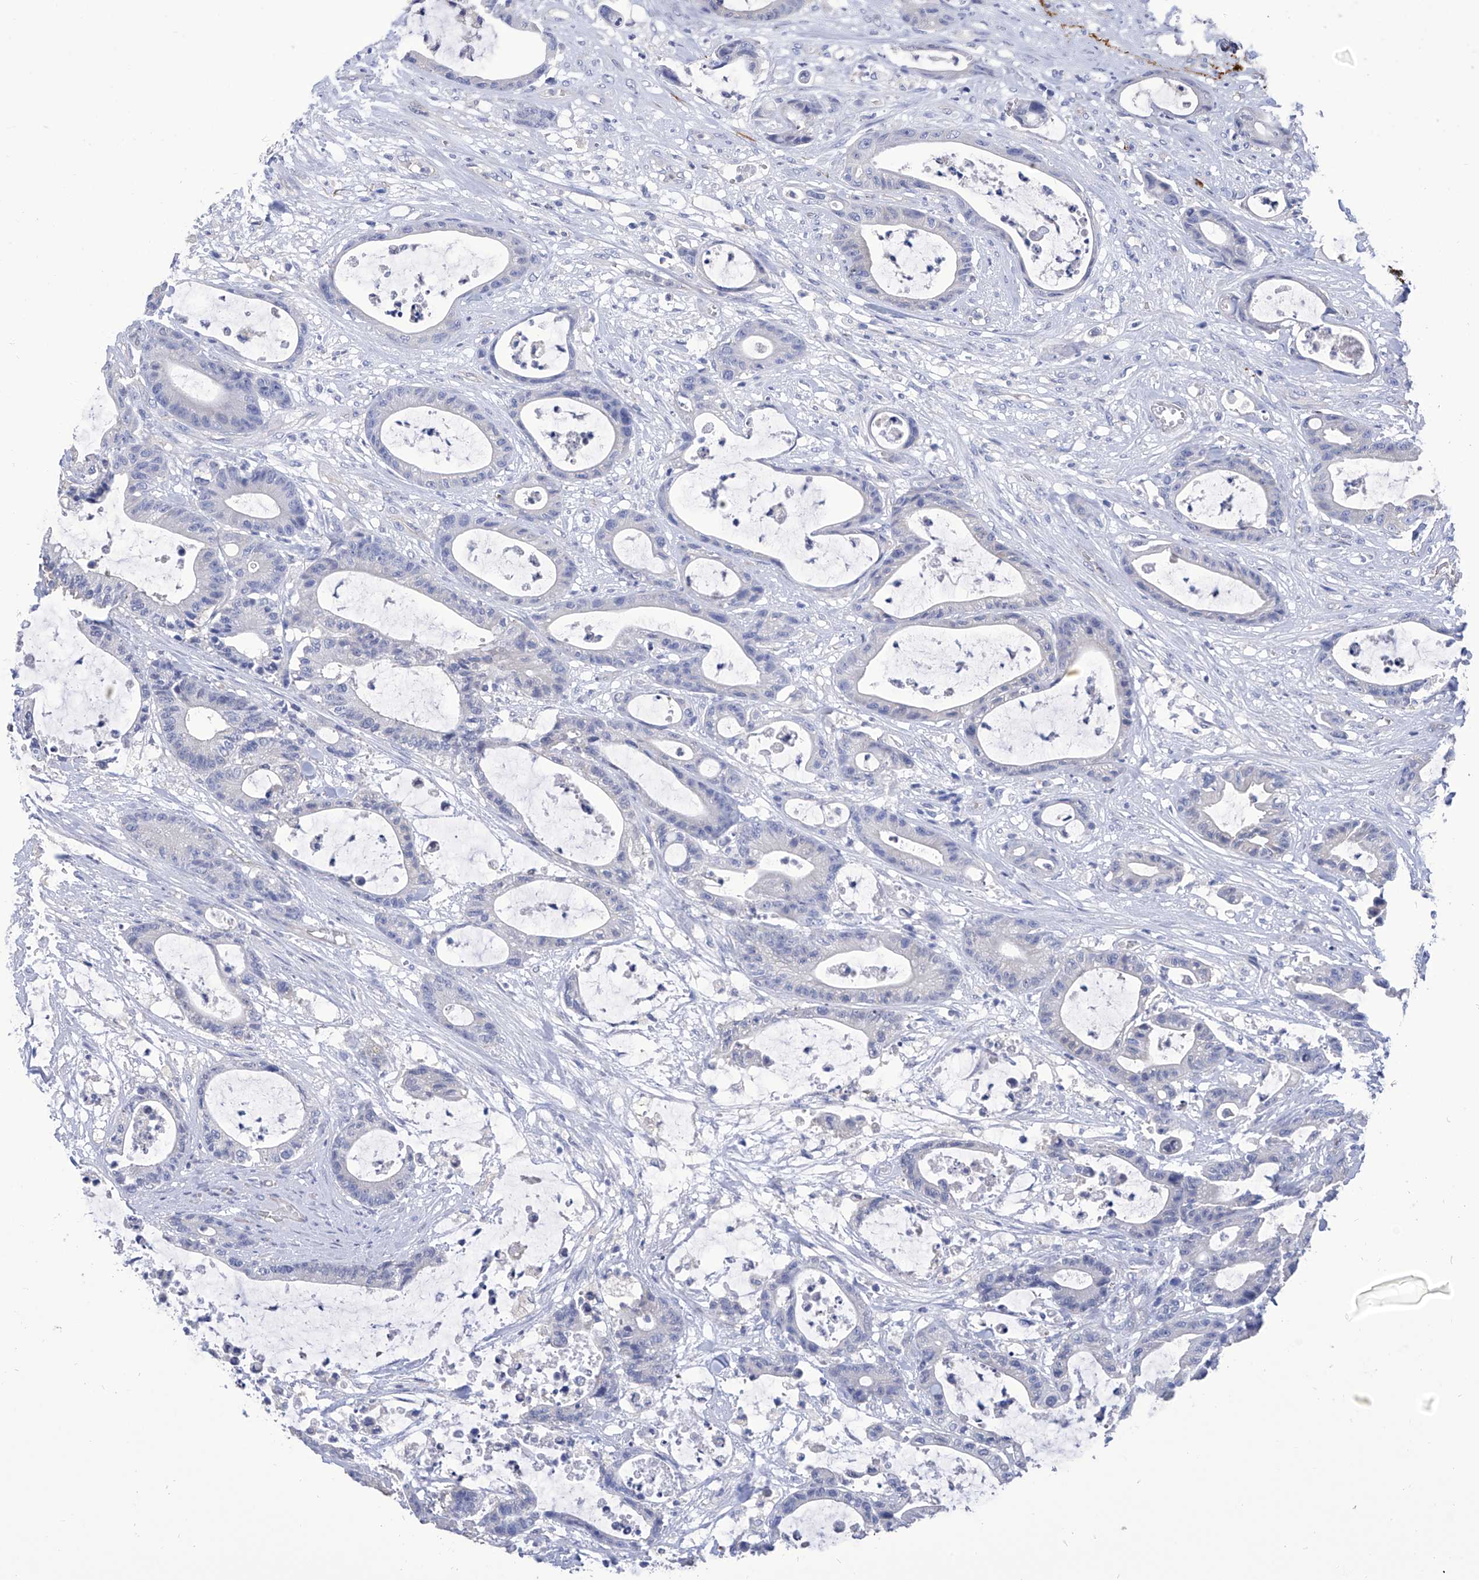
{"staining": {"intensity": "negative", "quantity": "none", "location": "none"}, "tissue": "colorectal cancer", "cell_type": "Tumor cells", "image_type": "cancer", "snomed": [{"axis": "morphology", "description": "Adenocarcinoma, NOS"}, {"axis": "topography", "description": "Colon"}], "caption": "The micrograph reveals no significant staining in tumor cells of colorectal adenocarcinoma.", "gene": "SMS", "patient": {"sex": "female", "age": 84}}